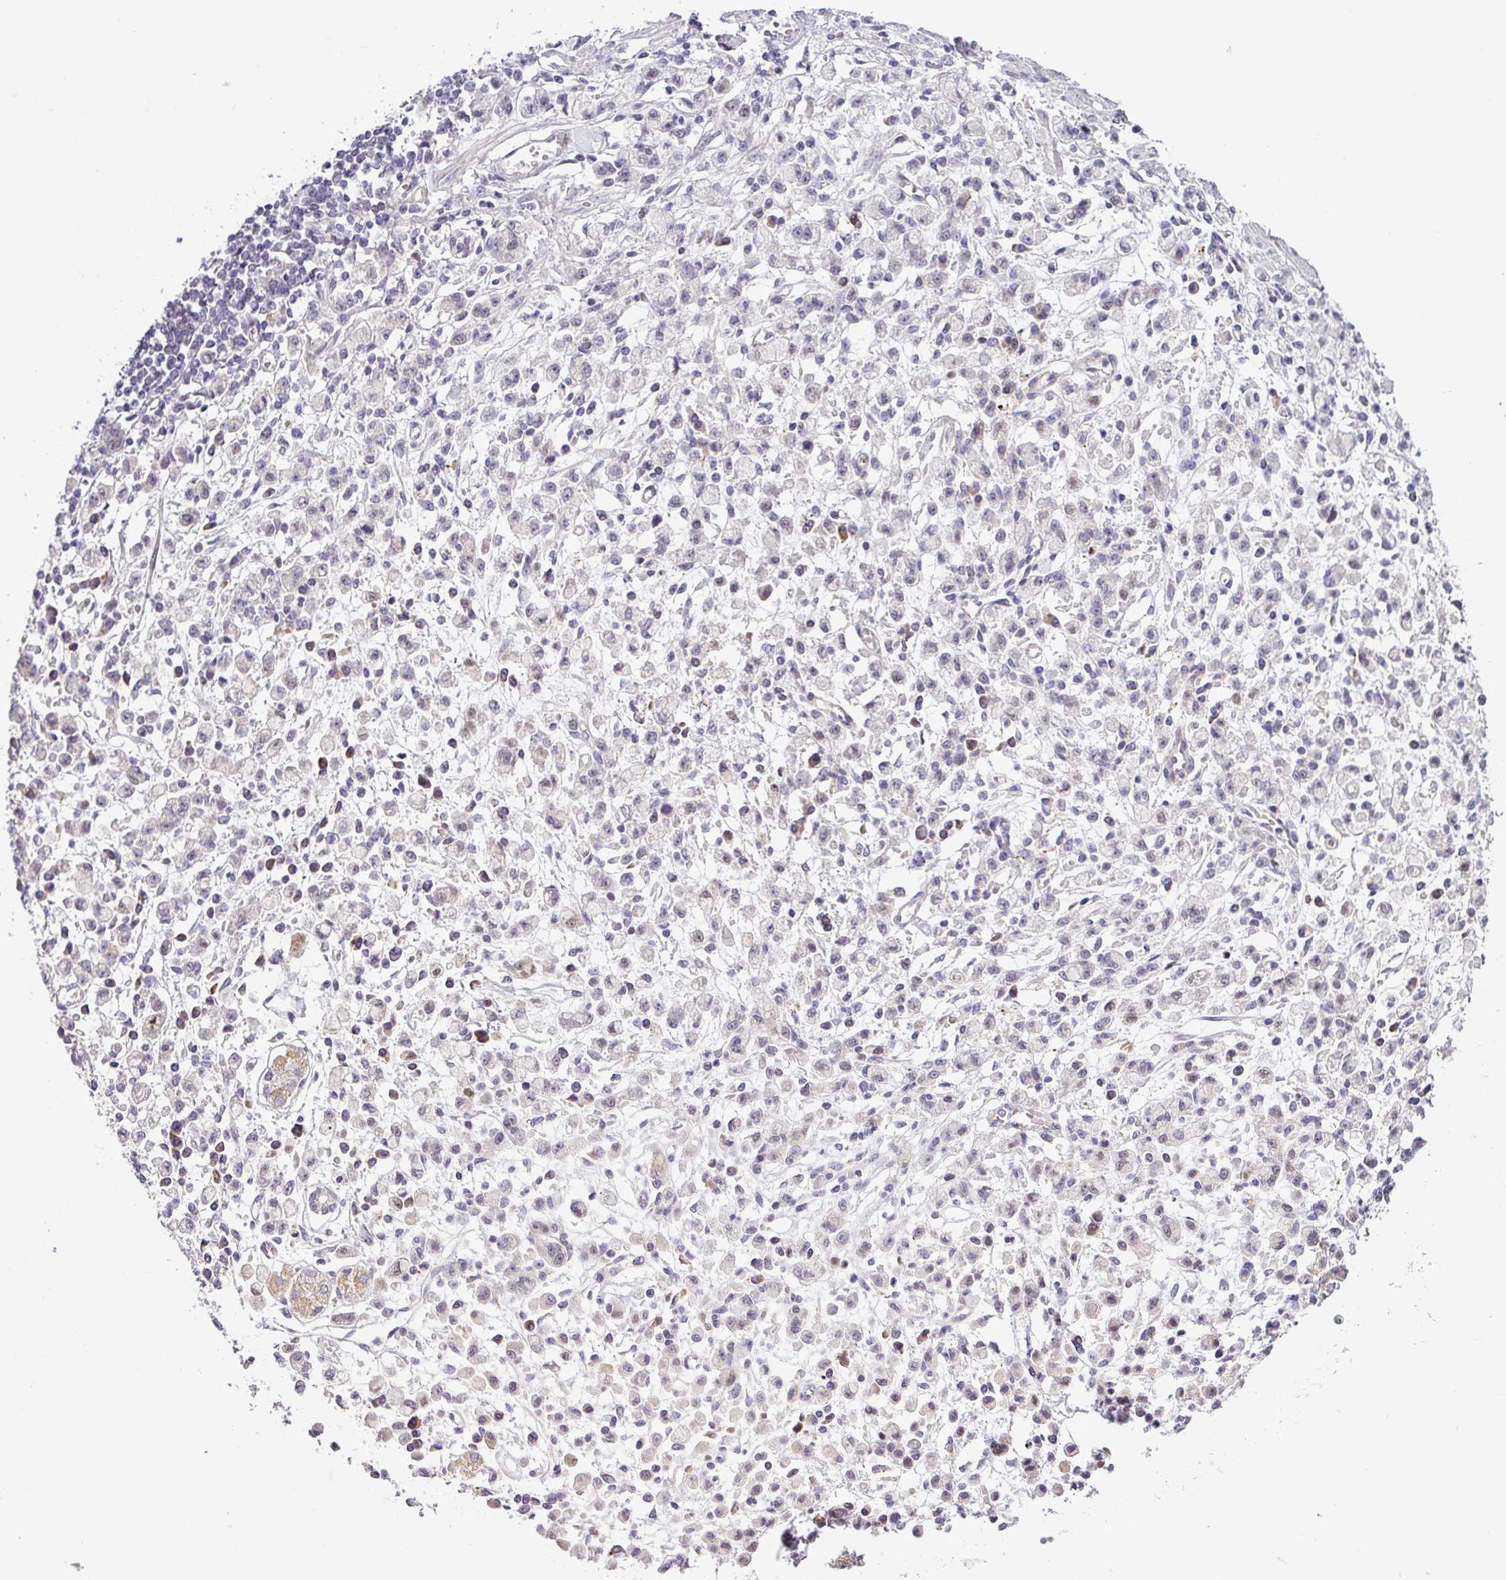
{"staining": {"intensity": "negative", "quantity": "none", "location": "none"}, "tissue": "stomach cancer", "cell_type": "Tumor cells", "image_type": "cancer", "snomed": [{"axis": "morphology", "description": "Adenocarcinoma, NOS"}, {"axis": "topography", "description": "Stomach"}], "caption": "A high-resolution micrograph shows immunohistochemistry (IHC) staining of adenocarcinoma (stomach), which reveals no significant expression in tumor cells.", "gene": "NDUFB2", "patient": {"sex": "male", "age": 77}}